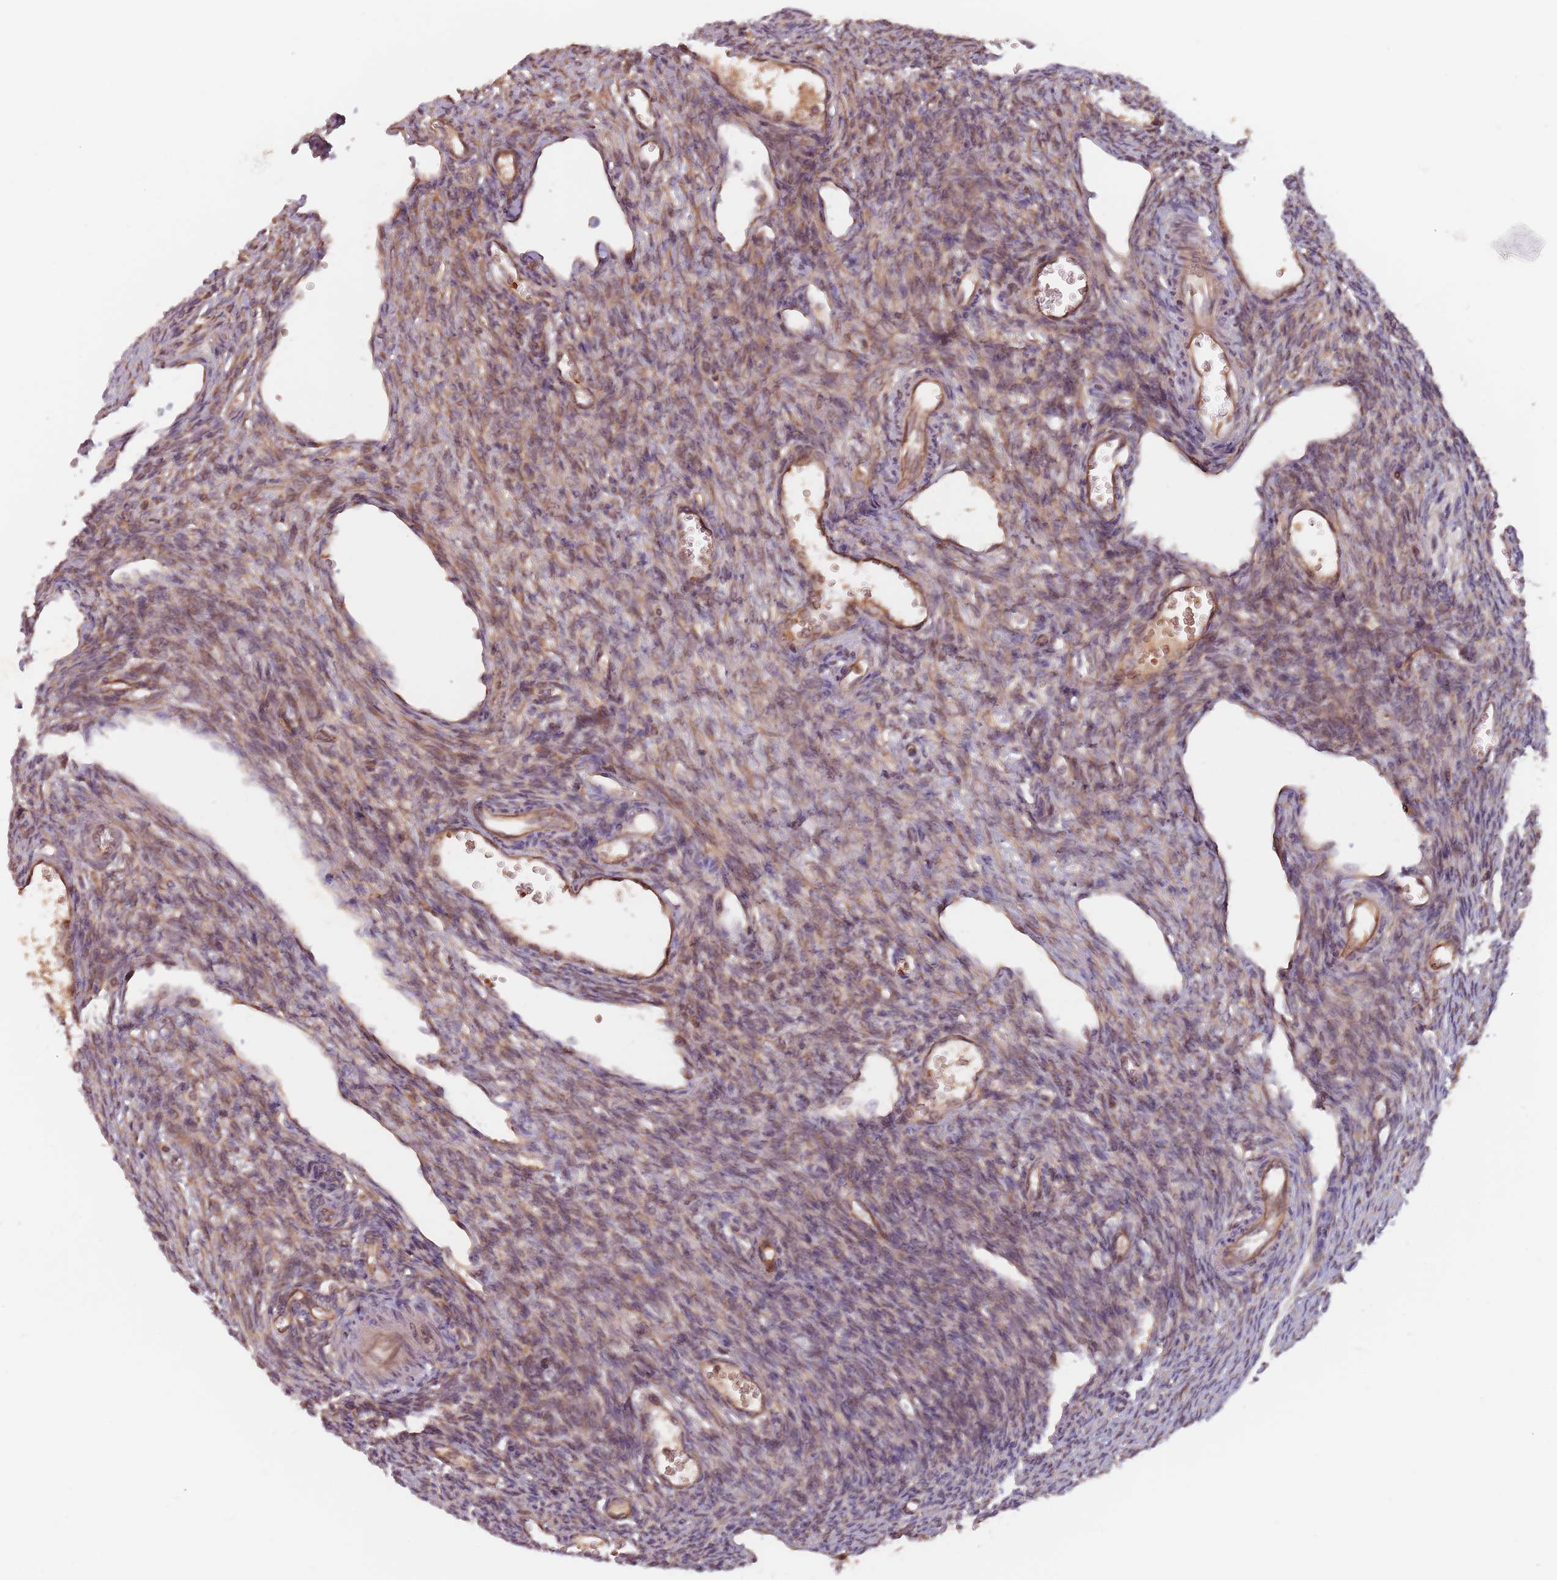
{"staining": {"intensity": "moderate", "quantity": ">75%", "location": "cytoplasmic/membranous"}, "tissue": "ovary", "cell_type": "Follicle cells", "image_type": "normal", "snomed": [{"axis": "morphology", "description": "Normal tissue, NOS"}, {"axis": "morphology", "description": "Cyst, NOS"}, {"axis": "topography", "description": "Ovary"}], "caption": "Moderate cytoplasmic/membranous protein expression is appreciated in about >75% of follicle cells in ovary. Nuclei are stained in blue.", "gene": "GPR180", "patient": {"sex": "female", "age": 33}}